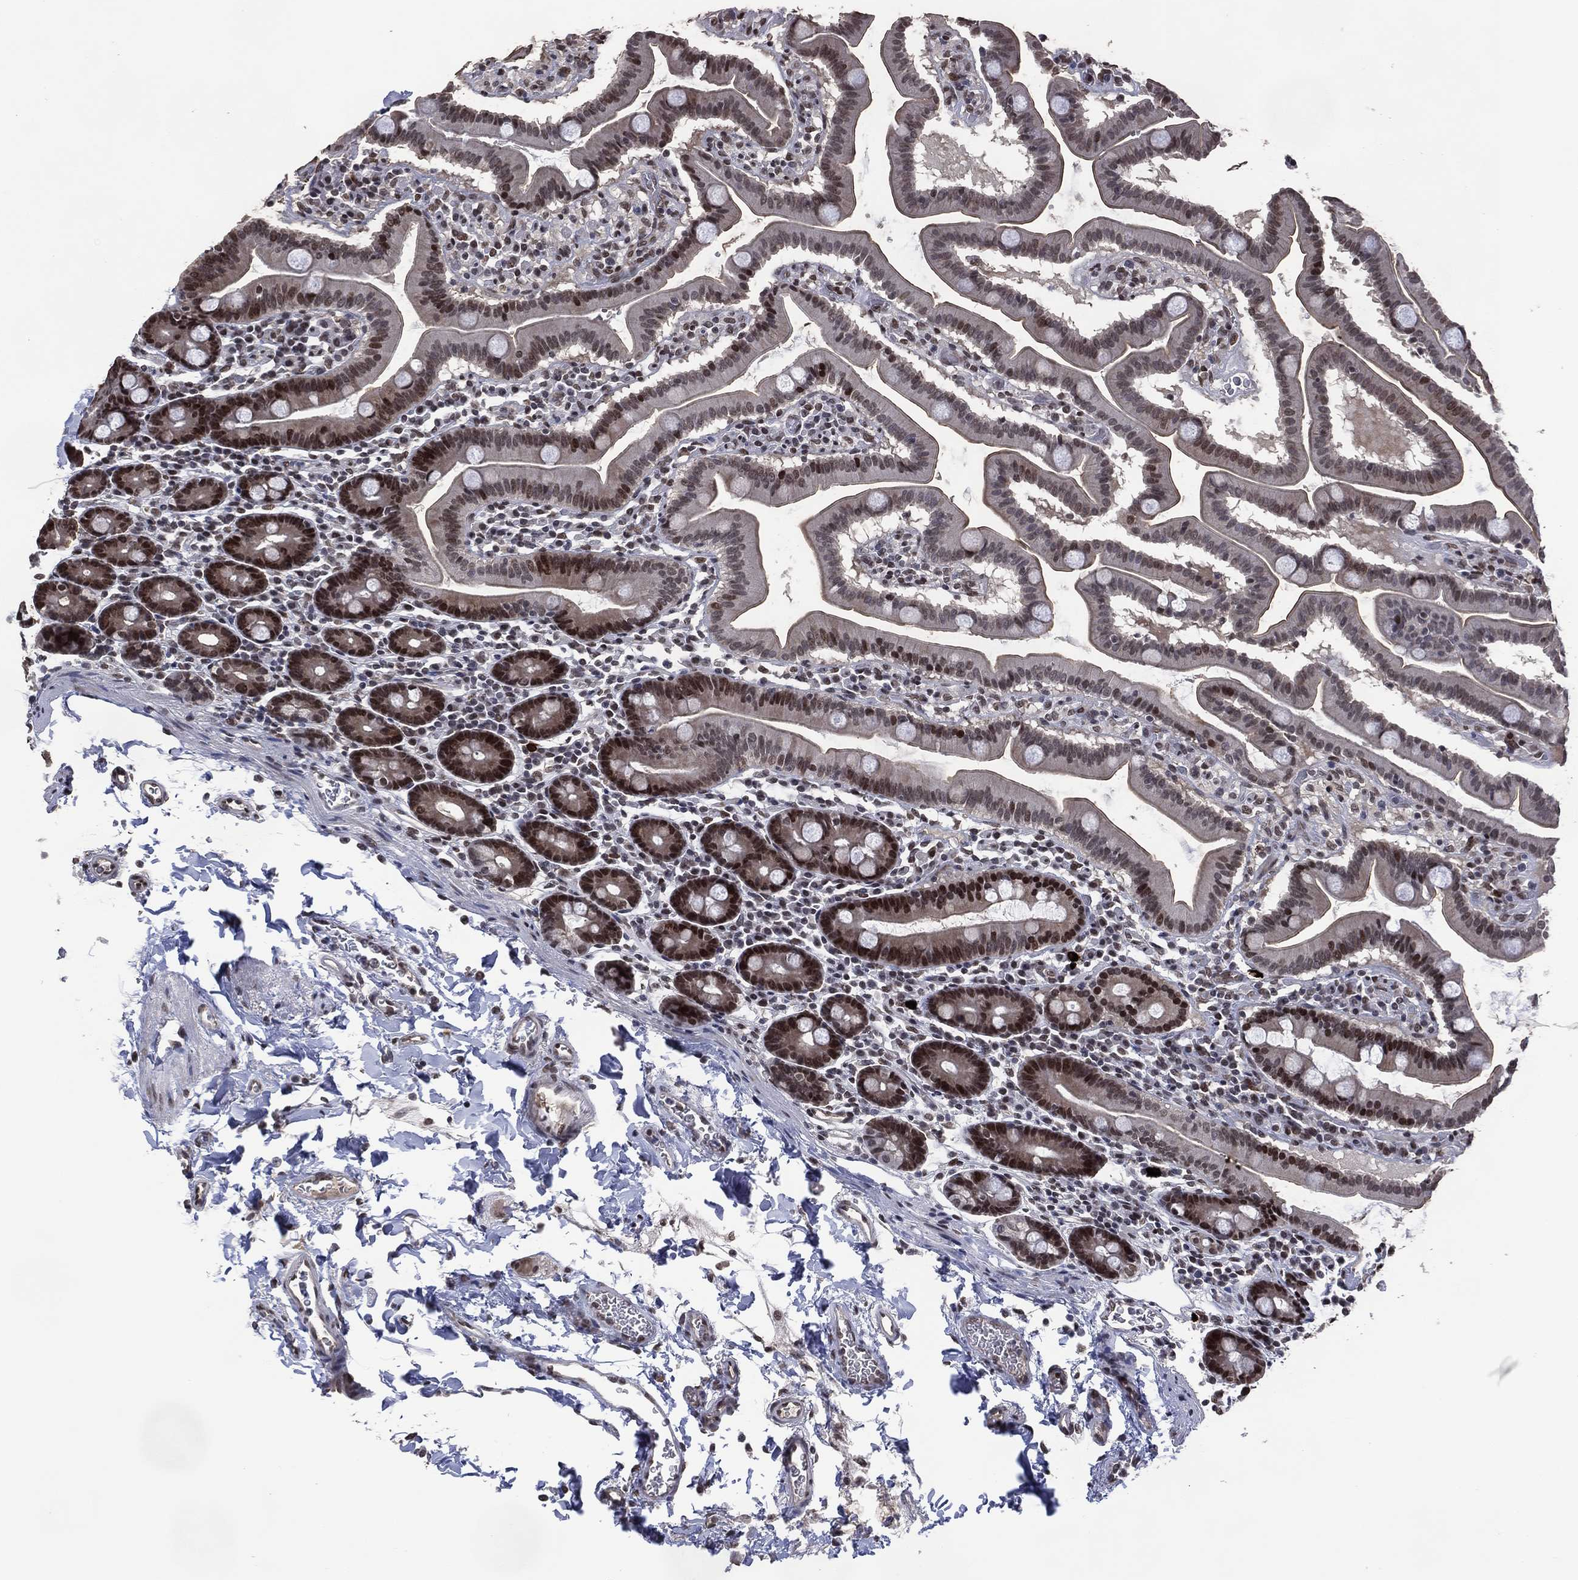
{"staining": {"intensity": "strong", "quantity": "25%-75%", "location": "nuclear"}, "tissue": "duodenum", "cell_type": "Glandular cells", "image_type": "normal", "snomed": [{"axis": "morphology", "description": "Normal tissue, NOS"}, {"axis": "topography", "description": "Duodenum"}], "caption": "Approximately 25%-75% of glandular cells in unremarkable human duodenum demonstrate strong nuclear protein positivity as visualized by brown immunohistochemical staining.", "gene": "EHMT1", "patient": {"sex": "male", "age": 59}}